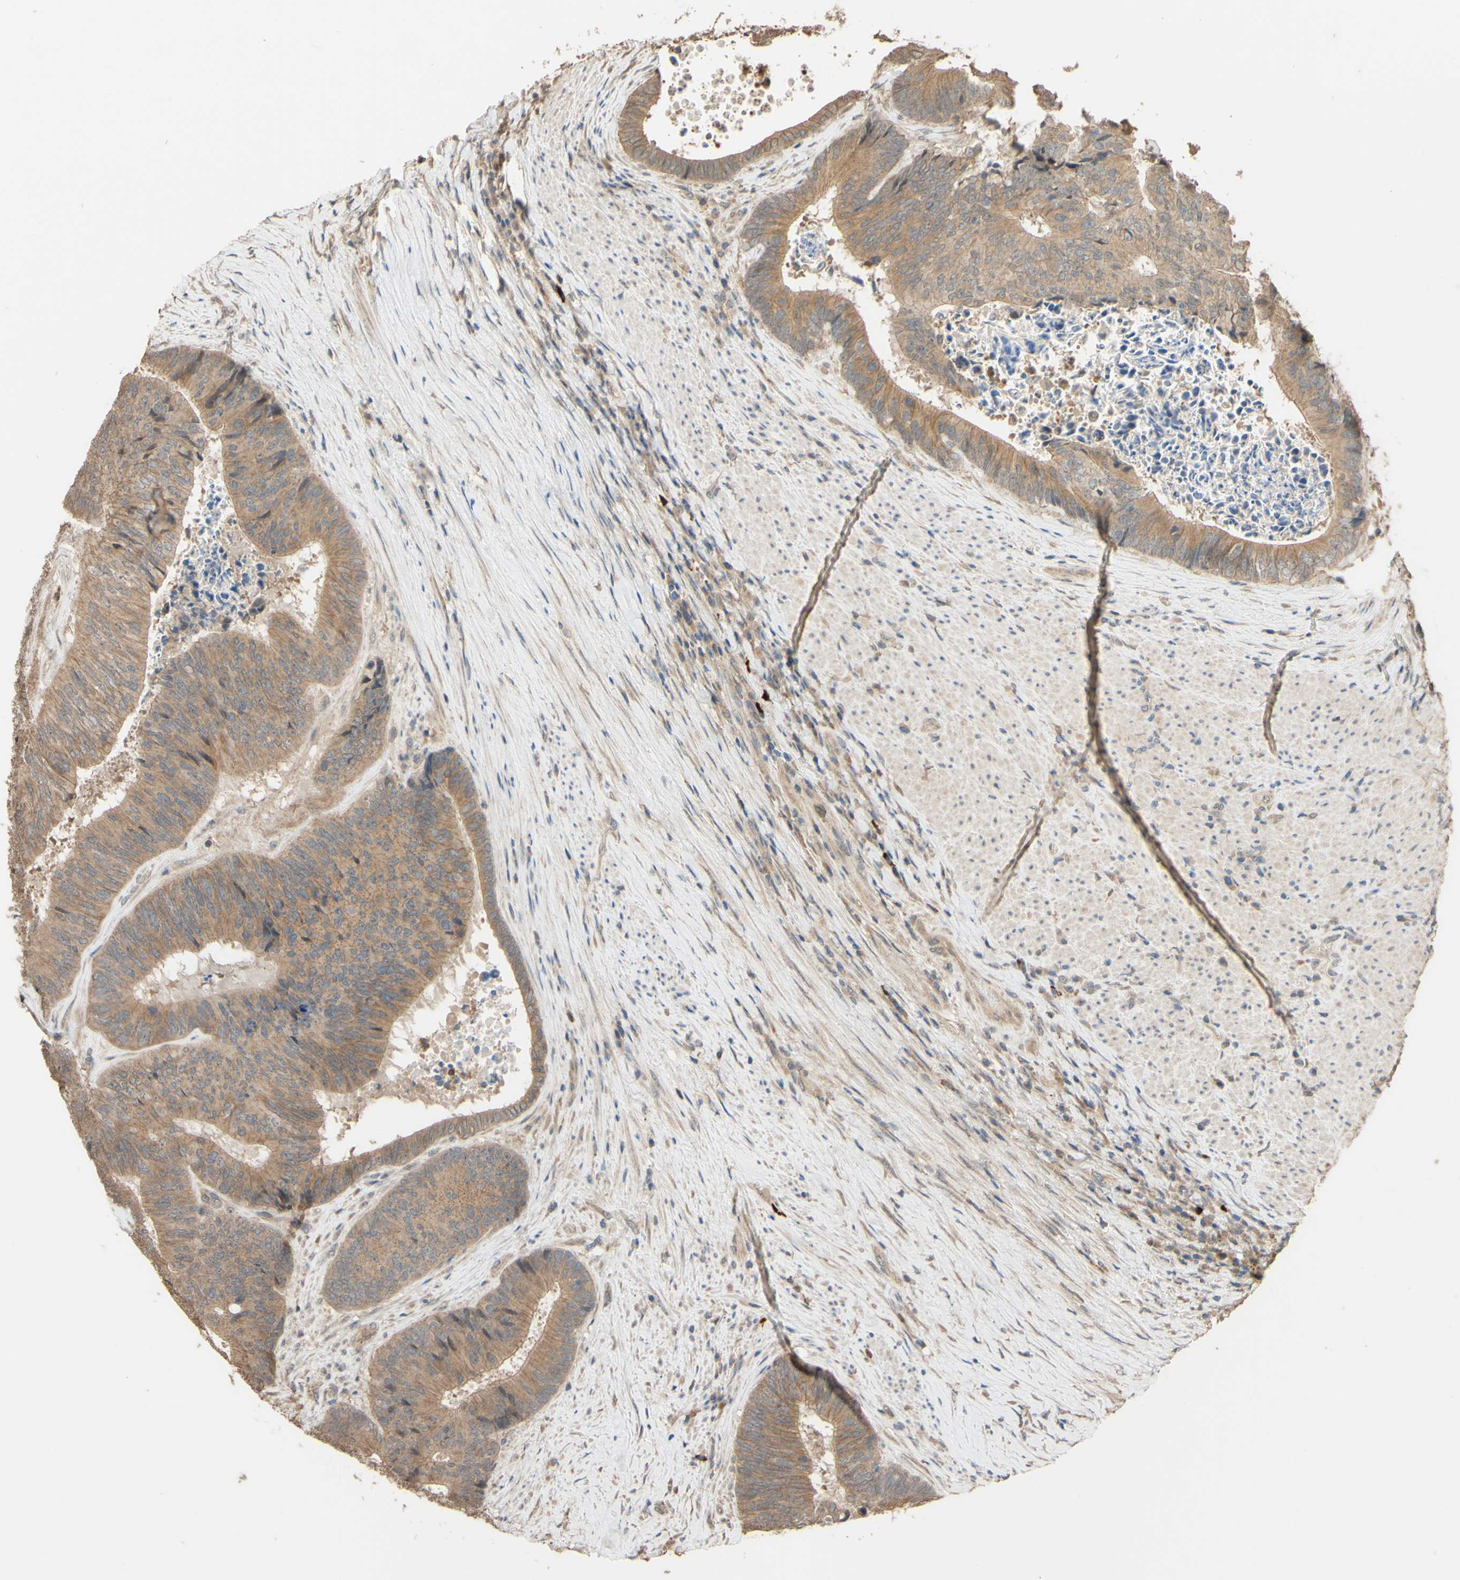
{"staining": {"intensity": "moderate", "quantity": ">75%", "location": "cytoplasmic/membranous"}, "tissue": "colorectal cancer", "cell_type": "Tumor cells", "image_type": "cancer", "snomed": [{"axis": "morphology", "description": "Adenocarcinoma, NOS"}, {"axis": "topography", "description": "Rectum"}], "caption": "Immunohistochemistry (IHC) histopathology image of neoplastic tissue: human colorectal adenocarcinoma stained using immunohistochemistry shows medium levels of moderate protein expression localized specifically in the cytoplasmic/membranous of tumor cells, appearing as a cytoplasmic/membranous brown color.", "gene": "SMIM19", "patient": {"sex": "male", "age": 72}}